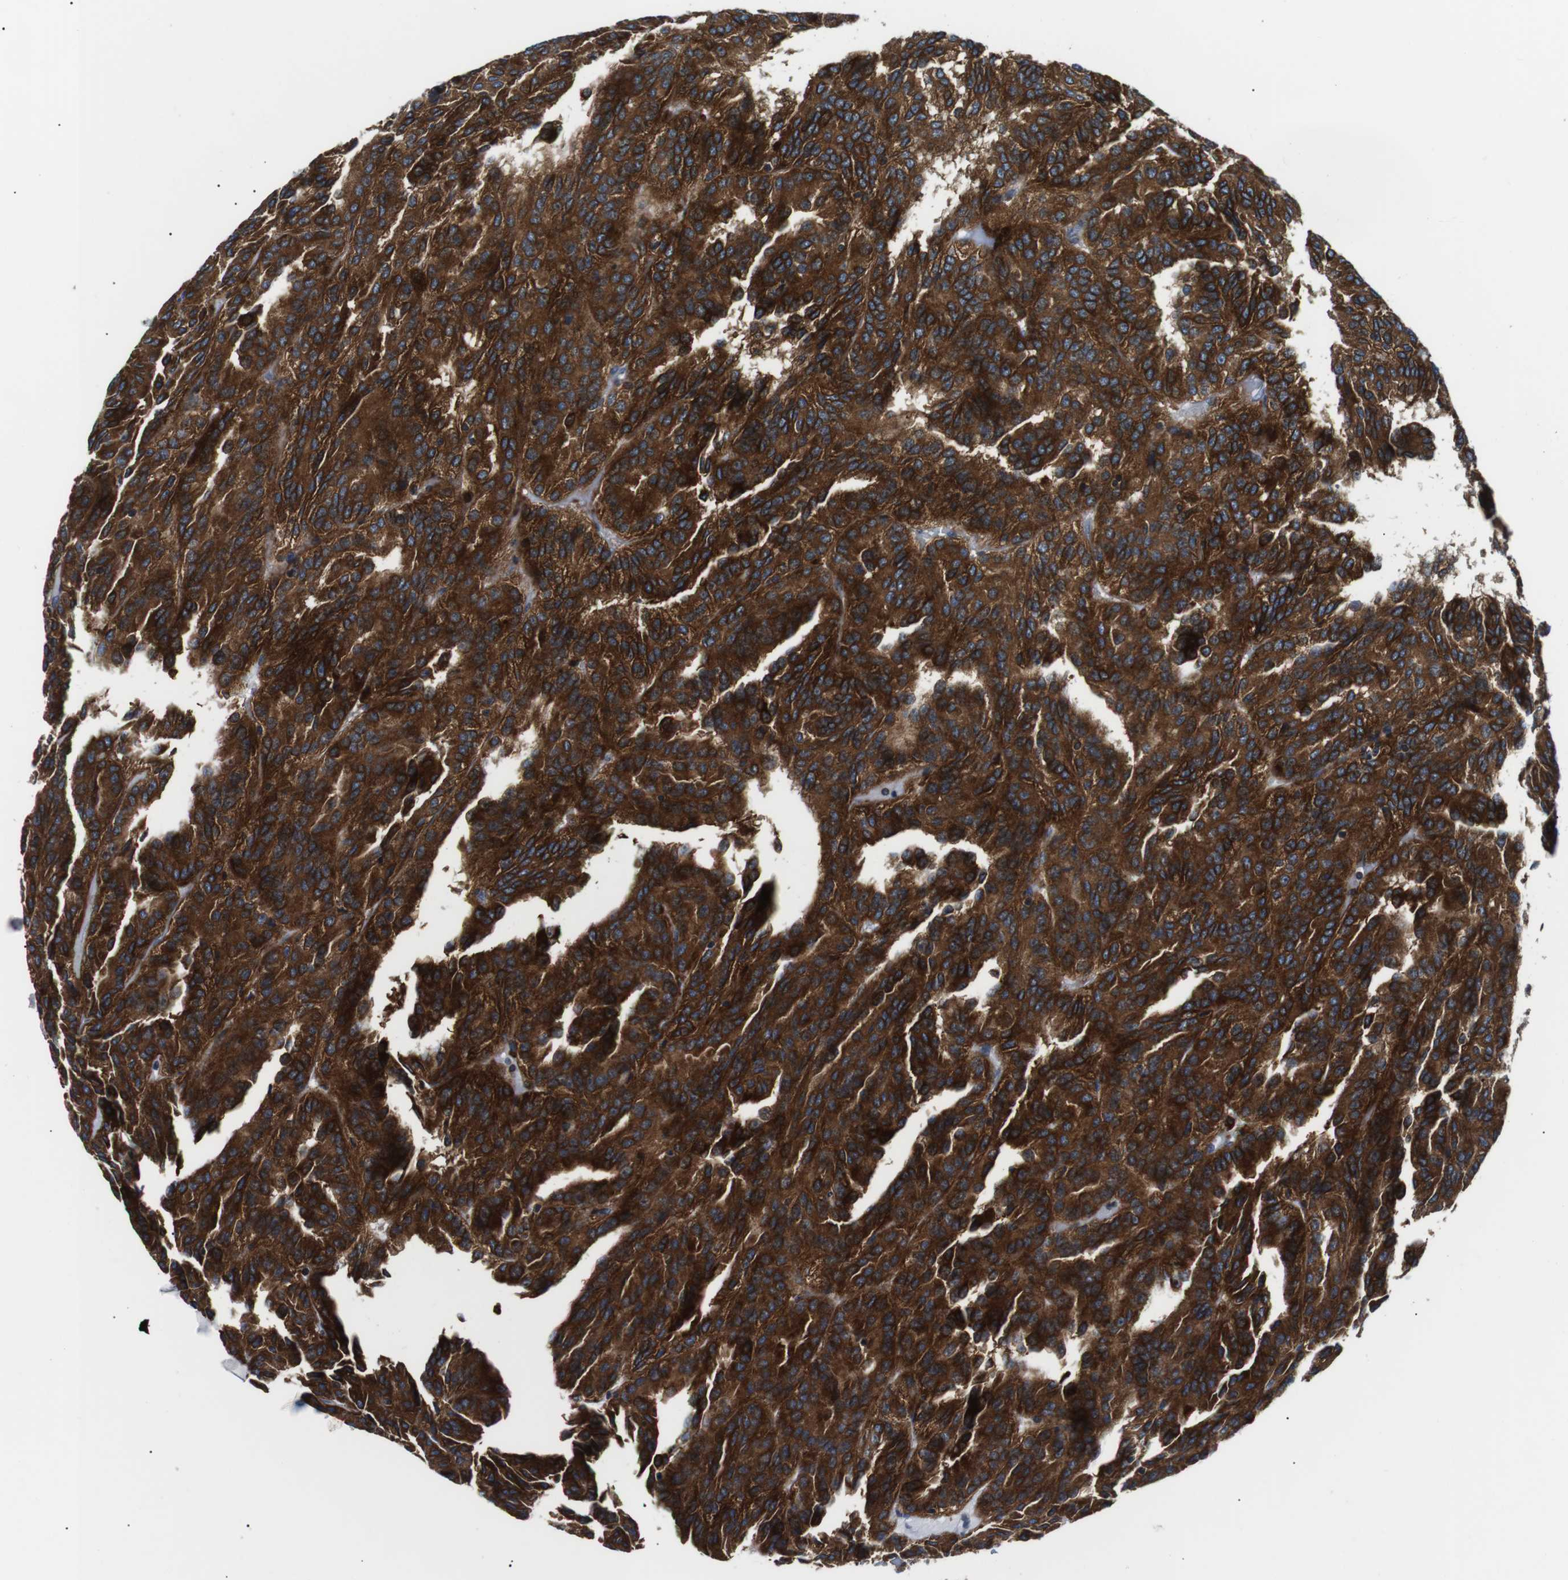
{"staining": {"intensity": "strong", "quantity": ">75%", "location": "cytoplasmic/membranous"}, "tissue": "renal cancer", "cell_type": "Tumor cells", "image_type": "cancer", "snomed": [{"axis": "morphology", "description": "Adenocarcinoma, NOS"}, {"axis": "topography", "description": "Kidney"}], "caption": "Renal adenocarcinoma stained for a protein shows strong cytoplasmic/membranous positivity in tumor cells.", "gene": "RAB9A", "patient": {"sex": "male", "age": 46}}